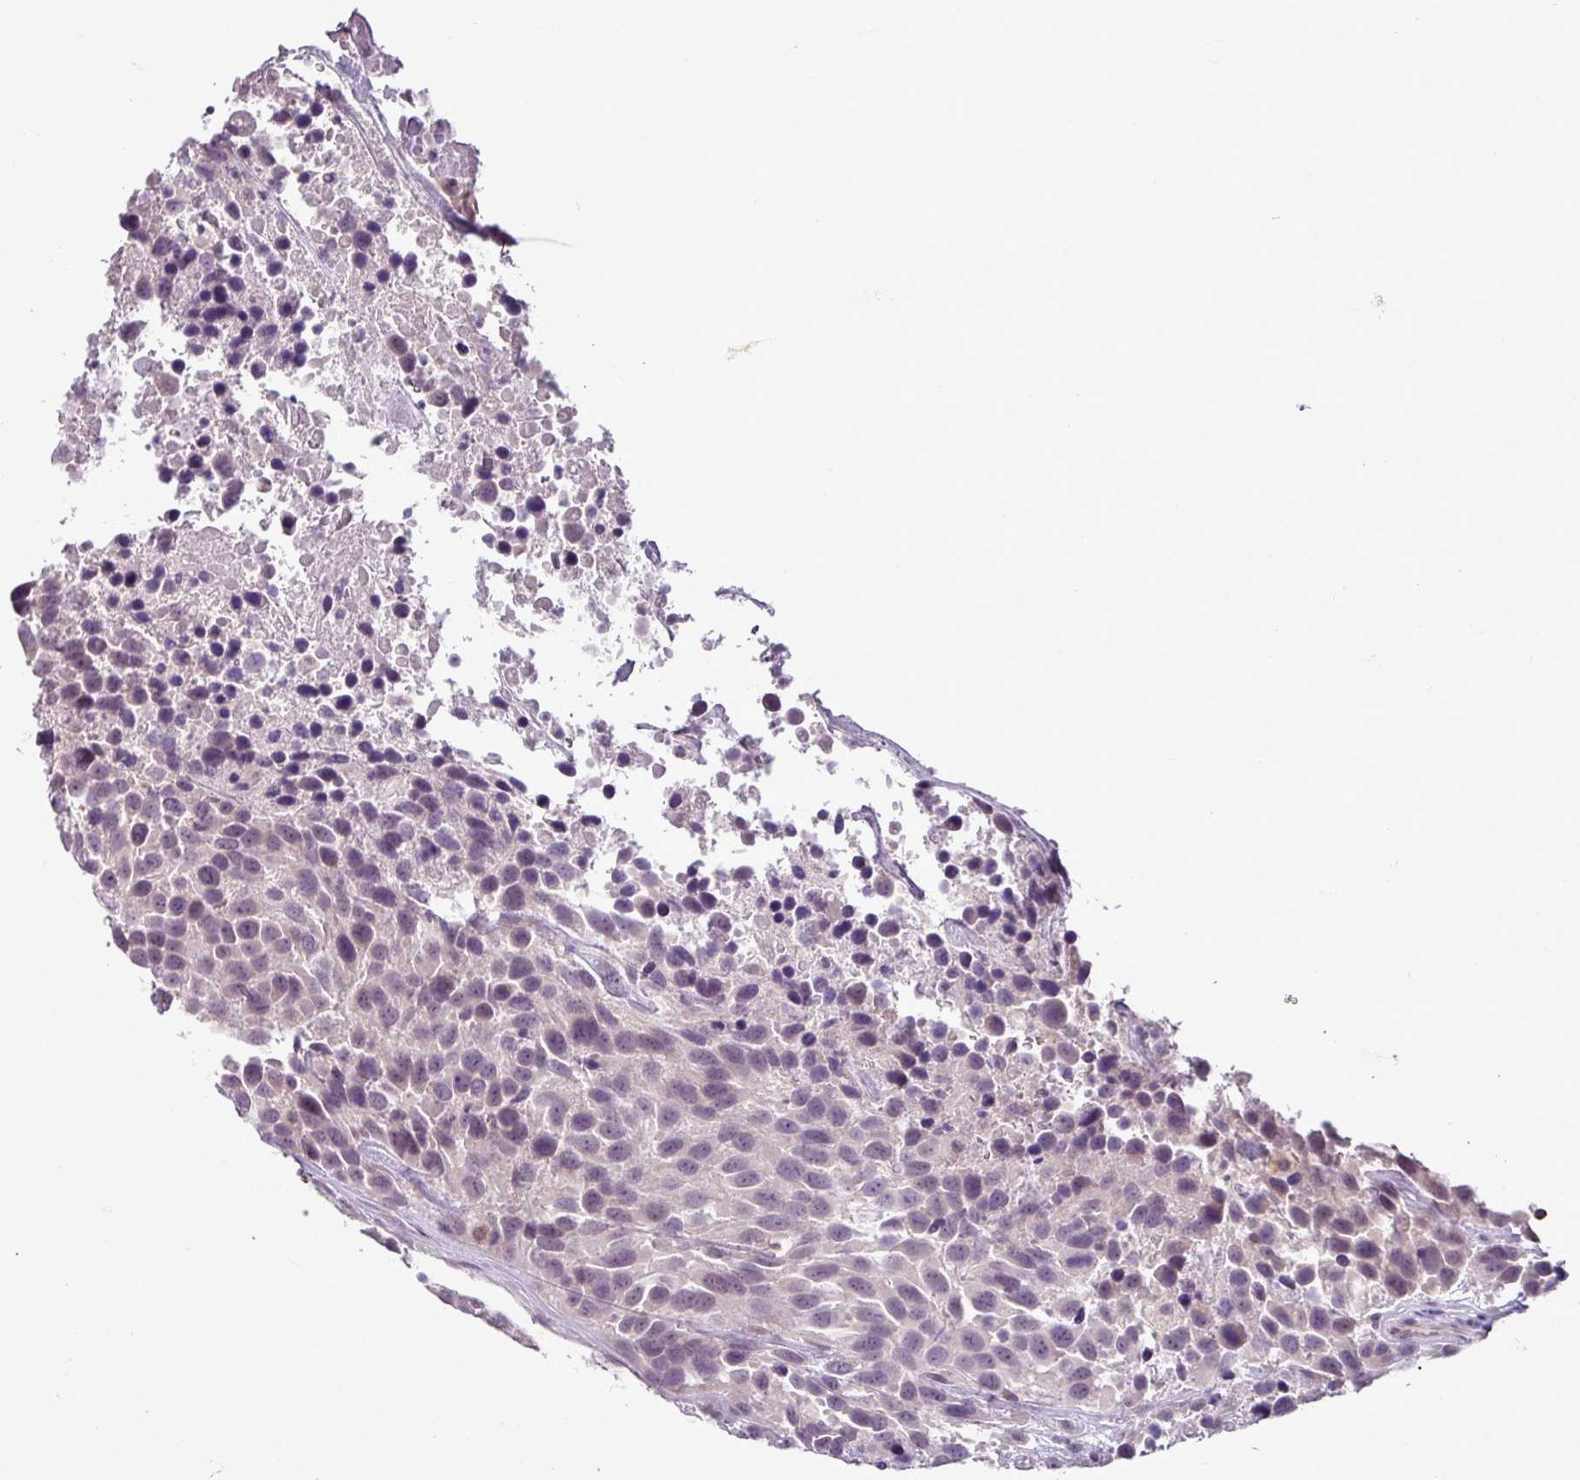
{"staining": {"intensity": "negative", "quantity": "none", "location": "none"}, "tissue": "urothelial cancer", "cell_type": "Tumor cells", "image_type": "cancer", "snomed": [{"axis": "morphology", "description": "Urothelial carcinoma, High grade"}, {"axis": "topography", "description": "Urinary bladder"}], "caption": "This image is of urothelial carcinoma (high-grade) stained with immunohistochemistry (IHC) to label a protein in brown with the nuclei are counter-stained blue. There is no expression in tumor cells.", "gene": "C9orf24", "patient": {"sex": "female", "age": 70}}